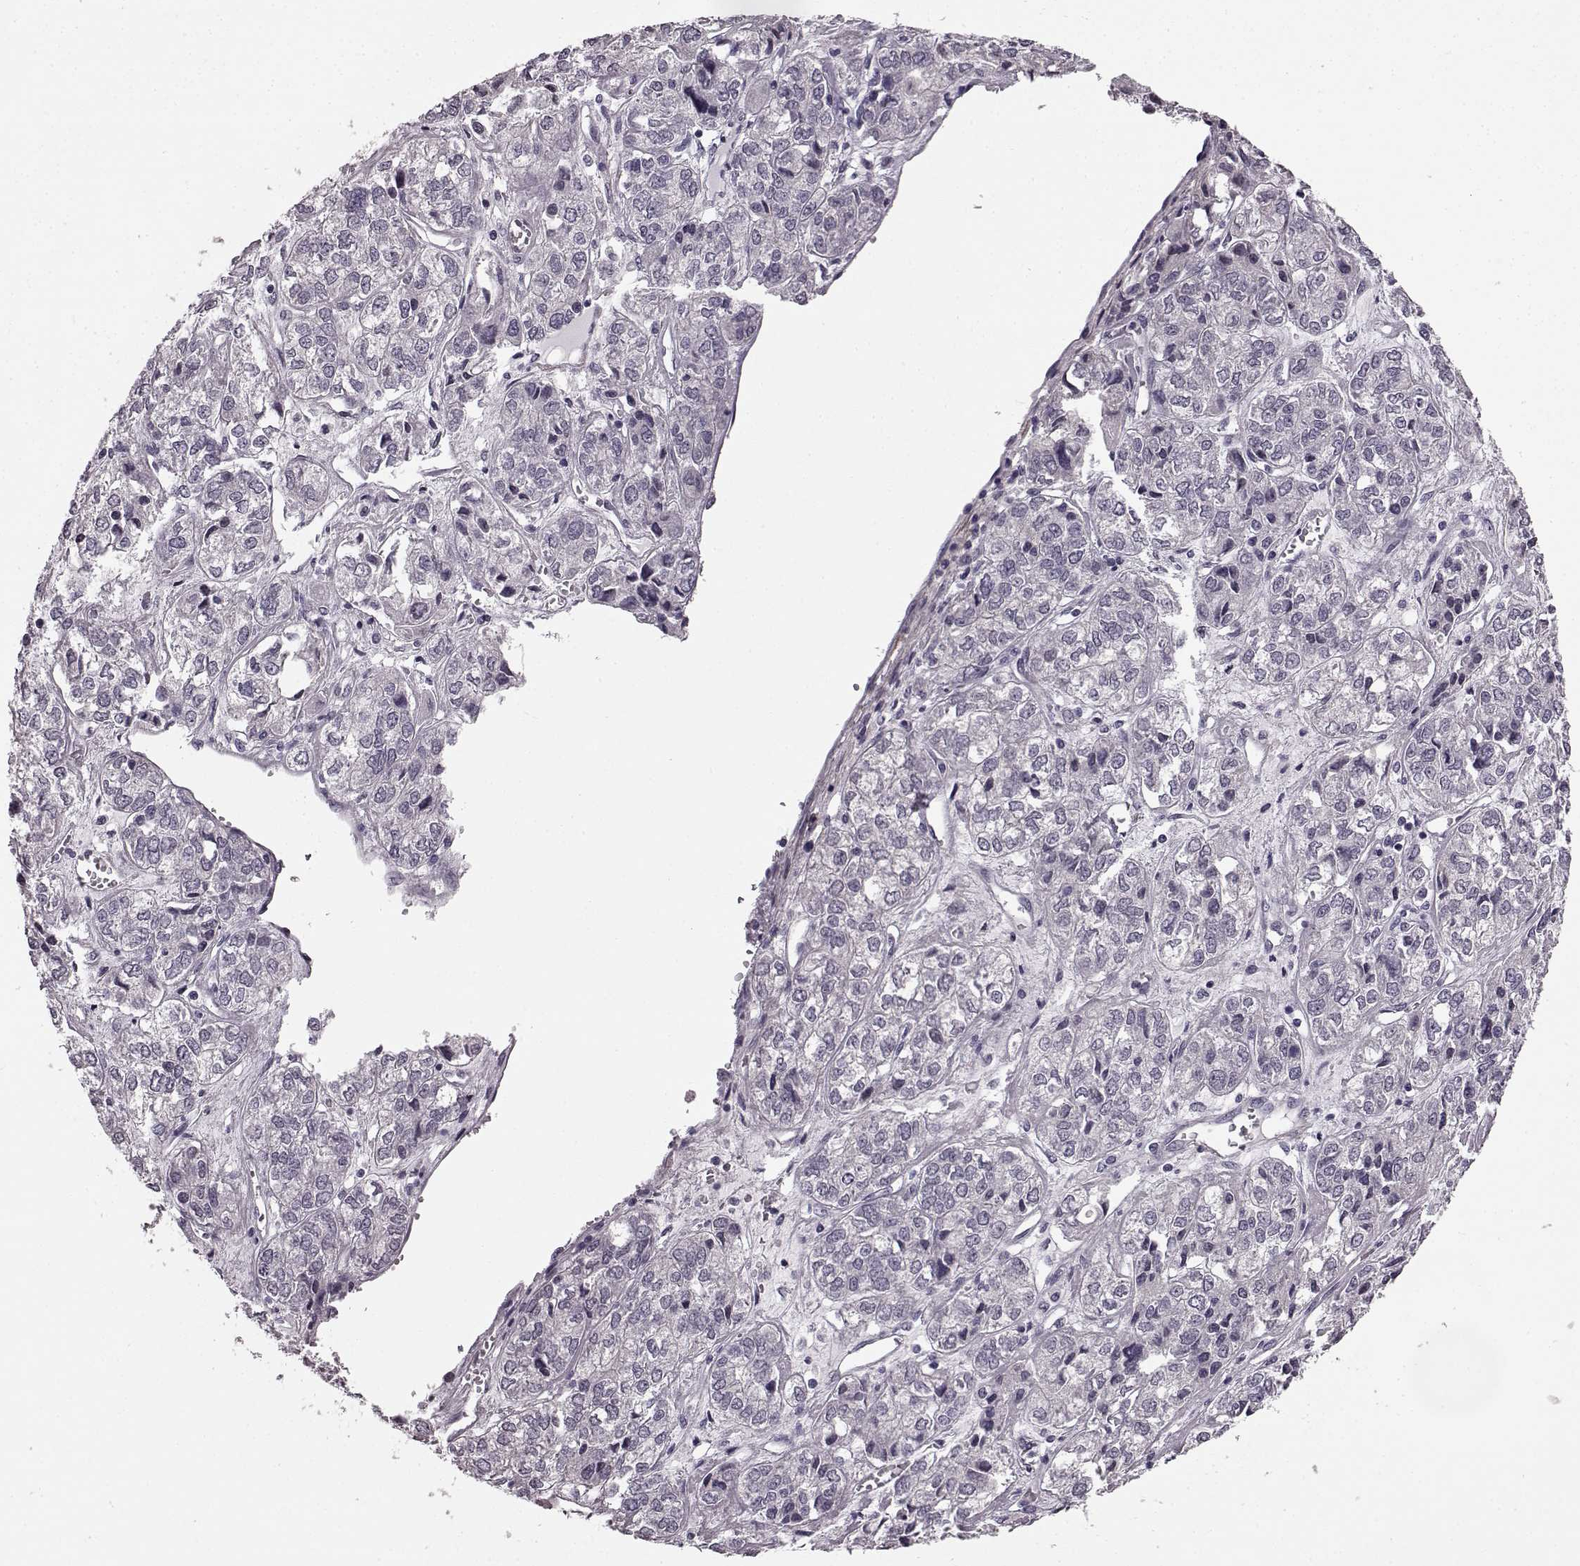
{"staining": {"intensity": "negative", "quantity": "none", "location": "none"}, "tissue": "ovarian cancer", "cell_type": "Tumor cells", "image_type": "cancer", "snomed": [{"axis": "morphology", "description": "Carcinoma, endometroid"}, {"axis": "topography", "description": "Ovary"}], "caption": "DAB immunohistochemical staining of ovarian cancer shows no significant staining in tumor cells.", "gene": "SLCO3A1", "patient": {"sex": "female", "age": 64}}